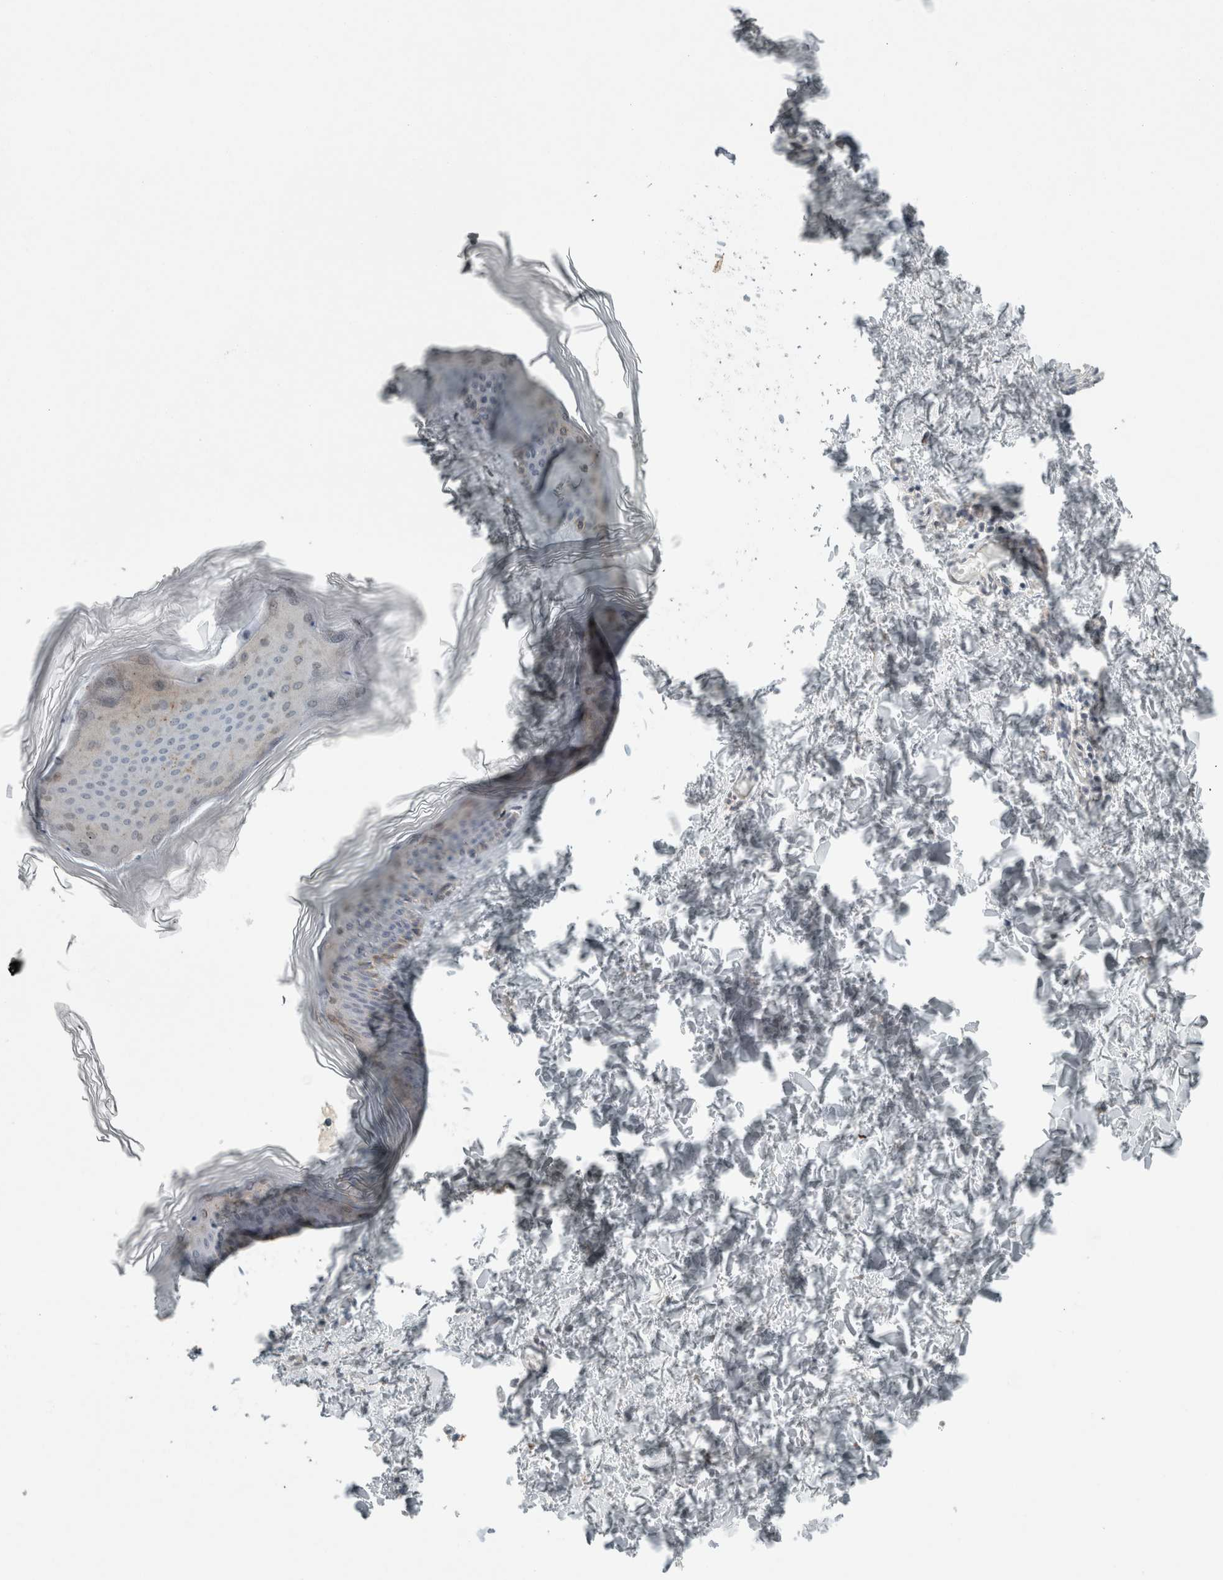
{"staining": {"intensity": "weak", "quantity": "25%-75%", "location": "cytoplasmic/membranous"}, "tissue": "skin", "cell_type": "Fibroblasts", "image_type": "normal", "snomed": [{"axis": "morphology", "description": "Normal tissue, NOS"}, {"axis": "topography", "description": "Skin"}], "caption": "A brown stain labels weak cytoplasmic/membranous staining of a protein in fibroblasts of normal human skin. The staining was performed using DAB, with brown indicating positive protein expression. Nuclei are stained blue with hematoxylin.", "gene": "KIF1C", "patient": {"sex": "female", "age": 27}}